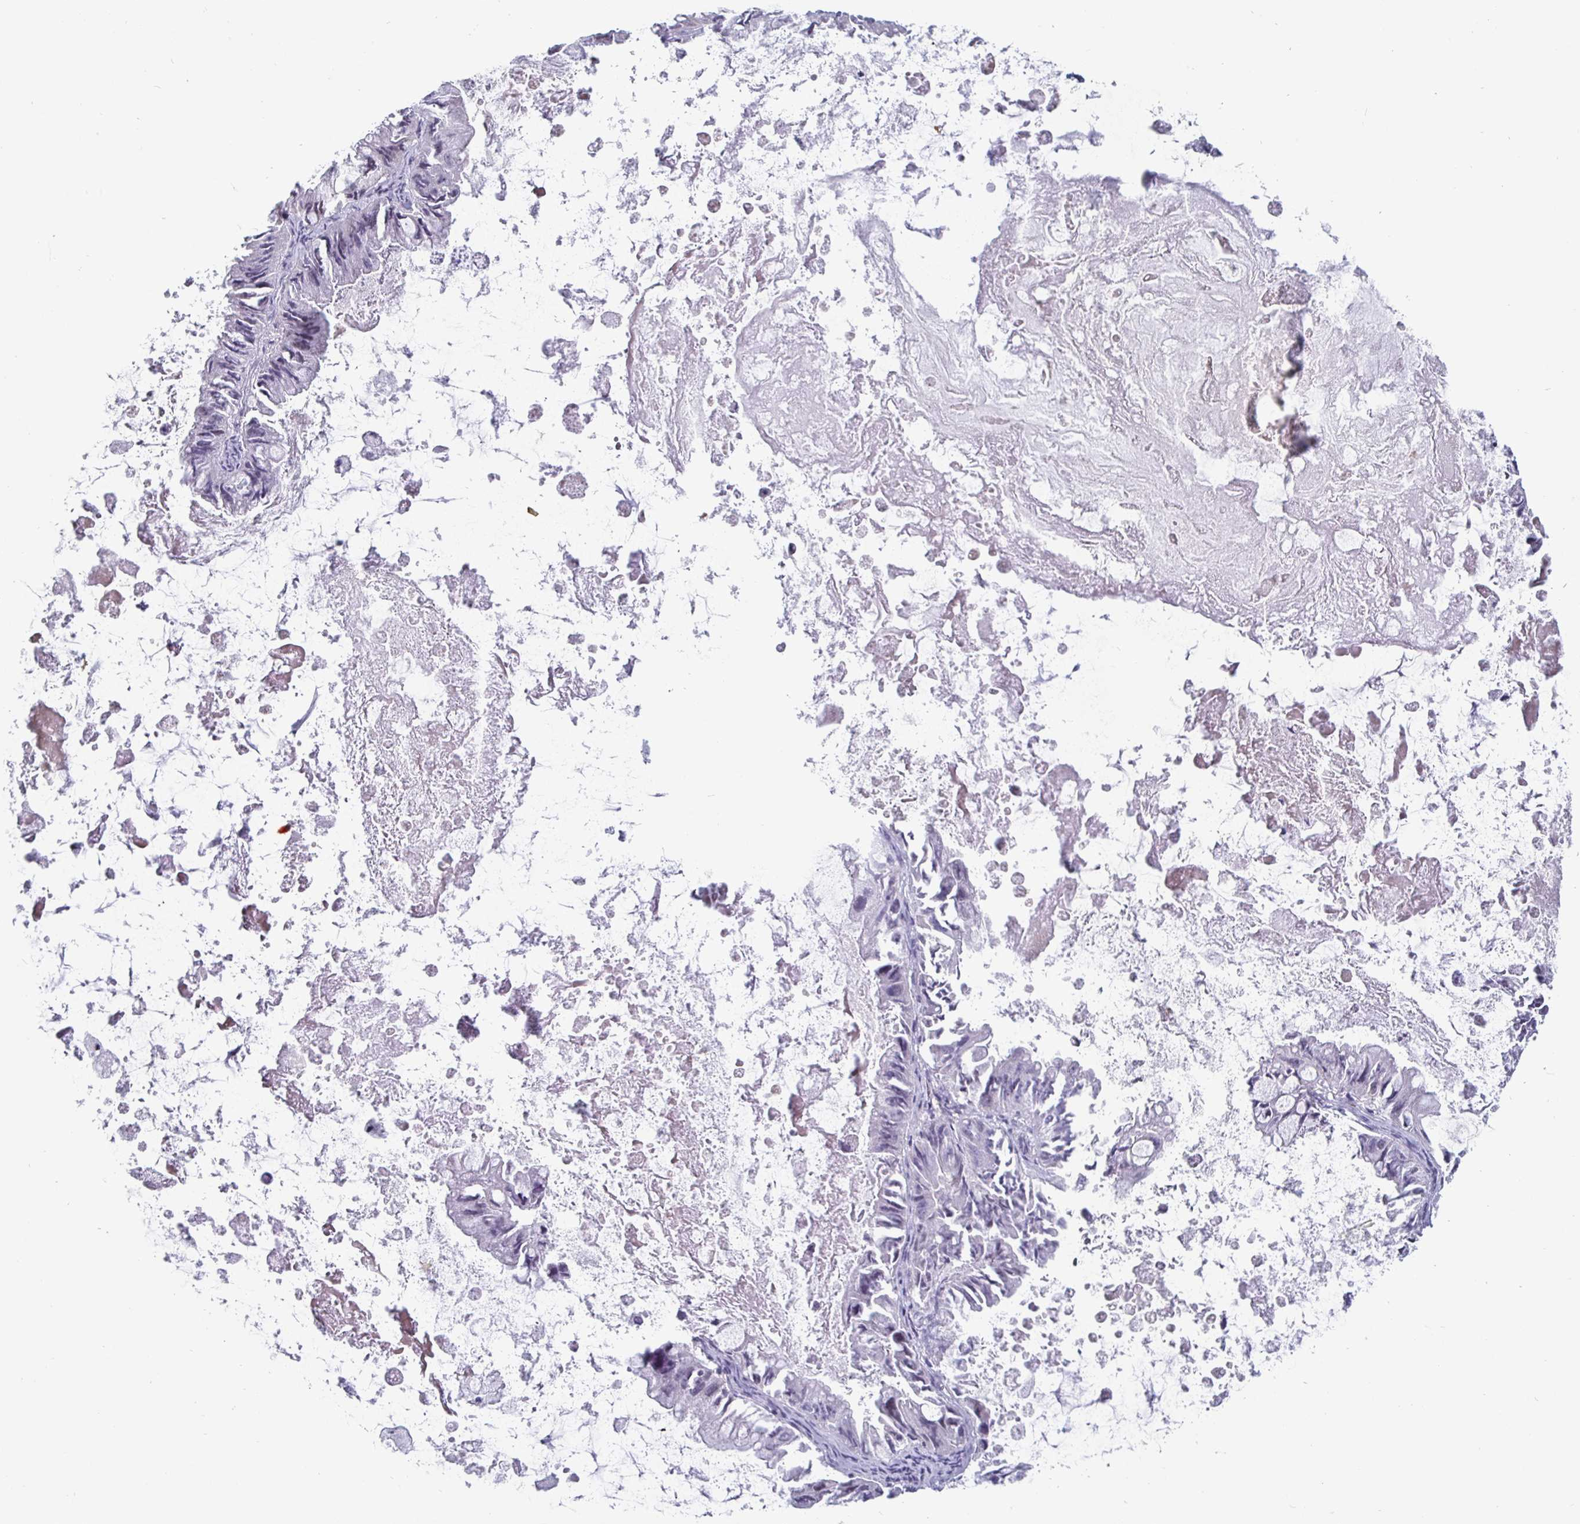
{"staining": {"intensity": "negative", "quantity": "none", "location": "none"}, "tissue": "ovarian cancer", "cell_type": "Tumor cells", "image_type": "cancer", "snomed": [{"axis": "morphology", "description": "Cystadenocarcinoma, mucinous, NOS"}, {"axis": "topography", "description": "Ovary"}], "caption": "Human ovarian cancer stained for a protein using immunohistochemistry (IHC) exhibits no staining in tumor cells.", "gene": "OOSP2", "patient": {"sex": "female", "age": 61}}